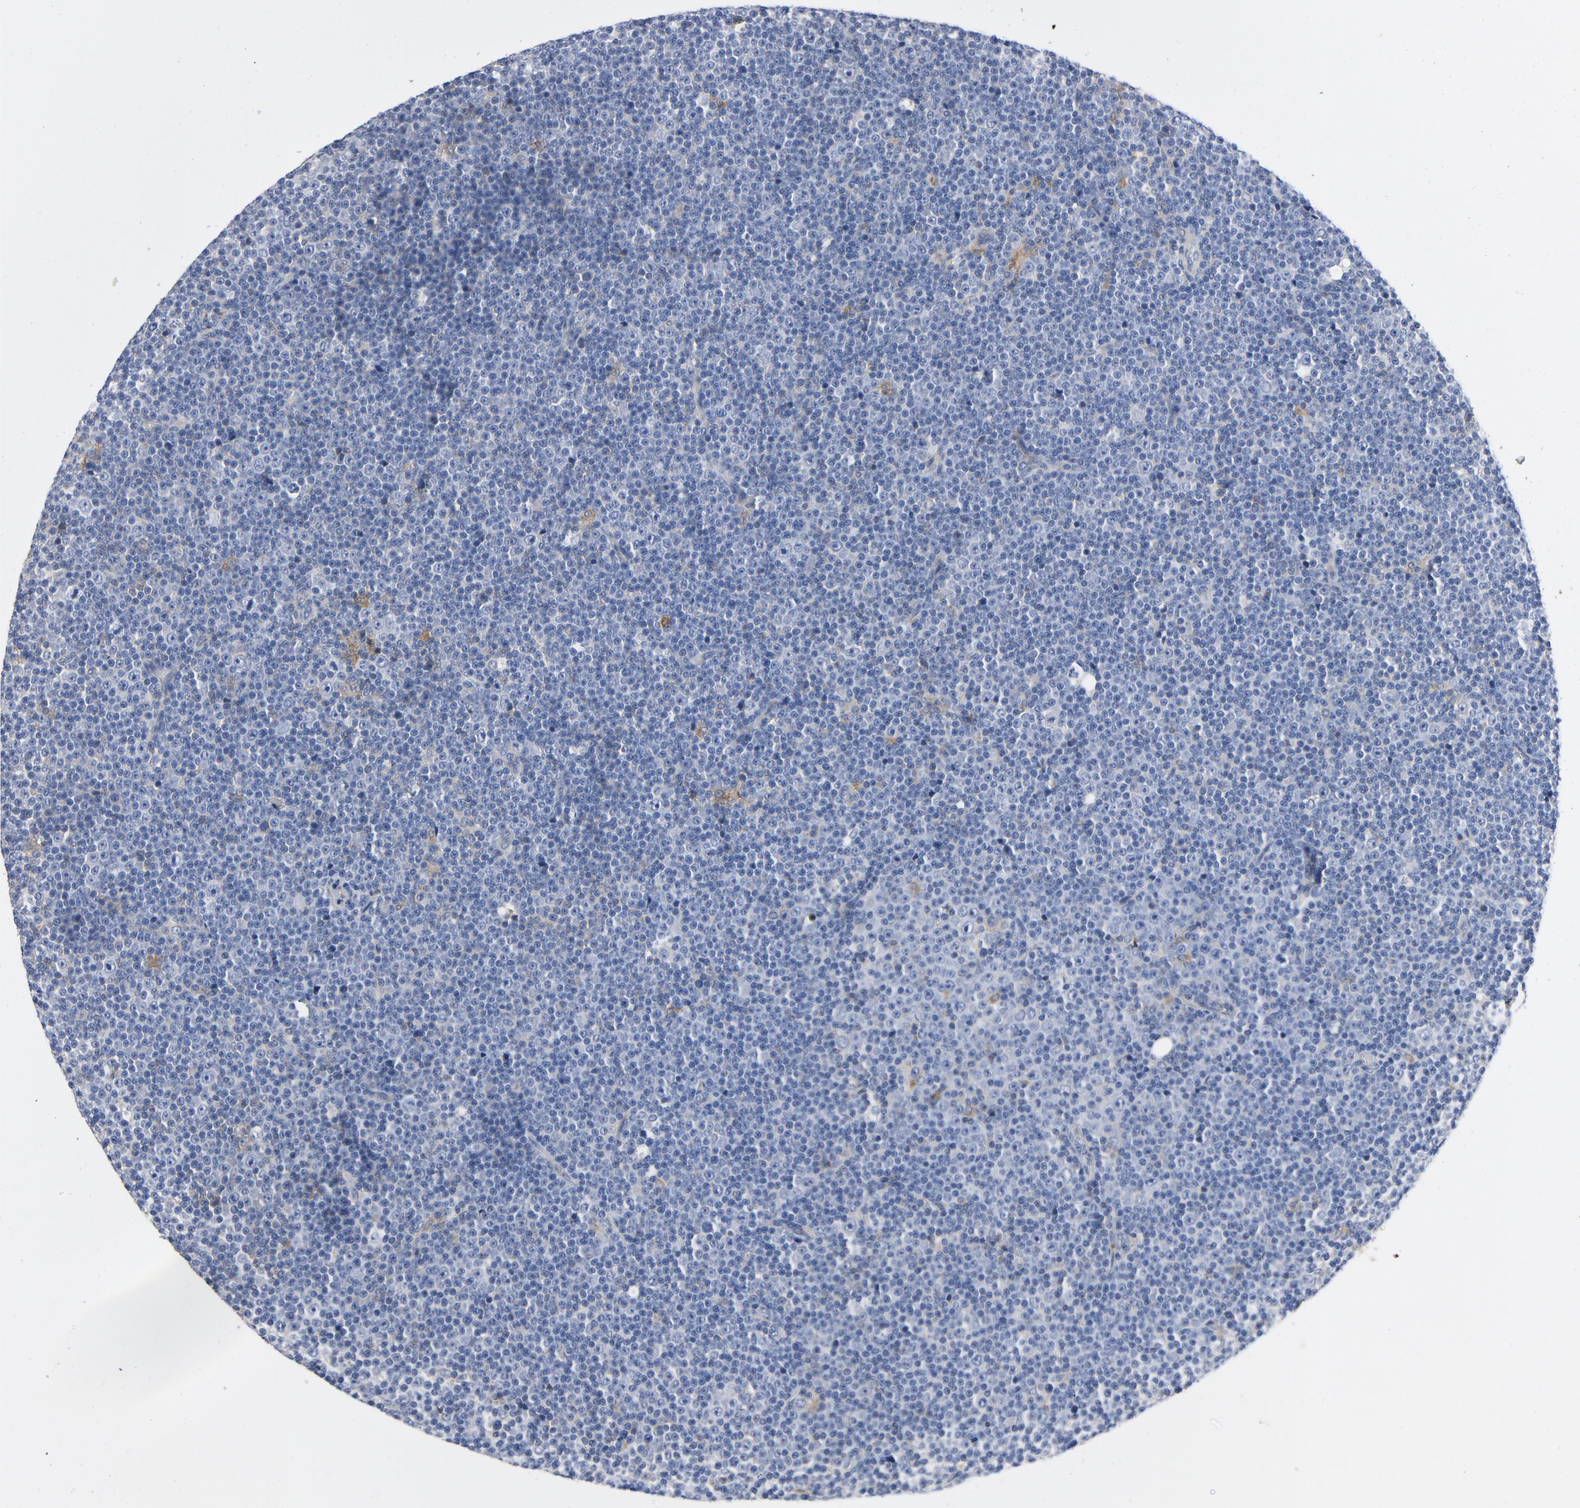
{"staining": {"intensity": "weak", "quantity": "<25%", "location": "cytoplasmic/membranous"}, "tissue": "lymphoma", "cell_type": "Tumor cells", "image_type": "cancer", "snomed": [{"axis": "morphology", "description": "Malignant lymphoma, non-Hodgkin's type, Low grade"}, {"axis": "topography", "description": "Lymph node"}], "caption": "The immunohistochemistry (IHC) image has no significant positivity in tumor cells of malignant lymphoma, non-Hodgkin's type (low-grade) tissue.", "gene": "SRC", "patient": {"sex": "female", "age": 67}}